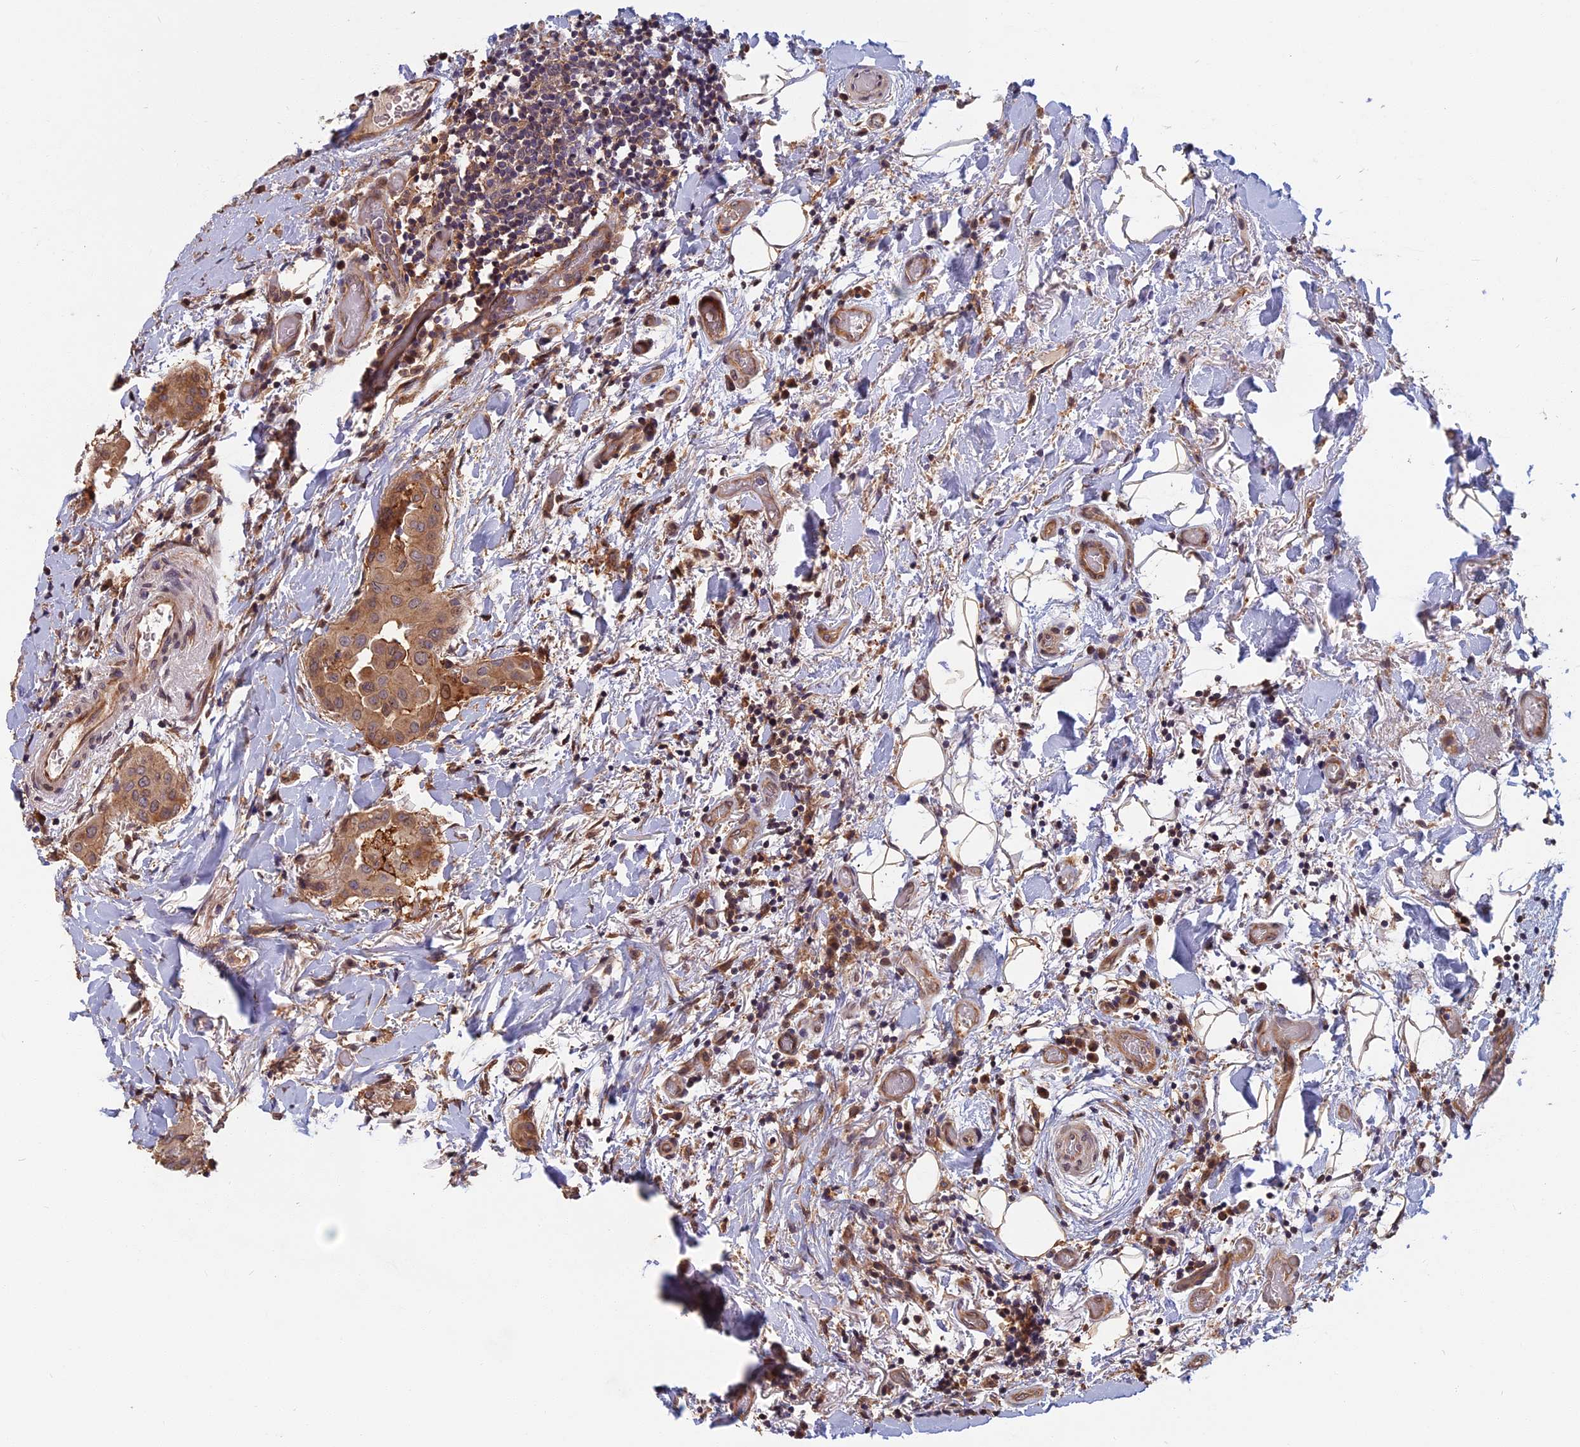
{"staining": {"intensity": "moderate", "quantity": ">75%", "location": "cytoplasmic/membranous"}, "tissue": "thyroid cancer", "cell_type": "Tumor cells", "image_type": "cancer", "snomed": [{"axis": "morphology", "description": "Papillary adenocarcinoma, NOS"}, {"axis": "topography", "description": "Thyroid gland"}], "caption": "IHC (DAB (3,3'-diaminobenzidine)) staining of thyroid cancer reveals moderate cytoplasmic/membranous protein positivity in about >75% of tumor cells.", "gene": "SPG11", "patient": {"sex": "male", "age": 33}}